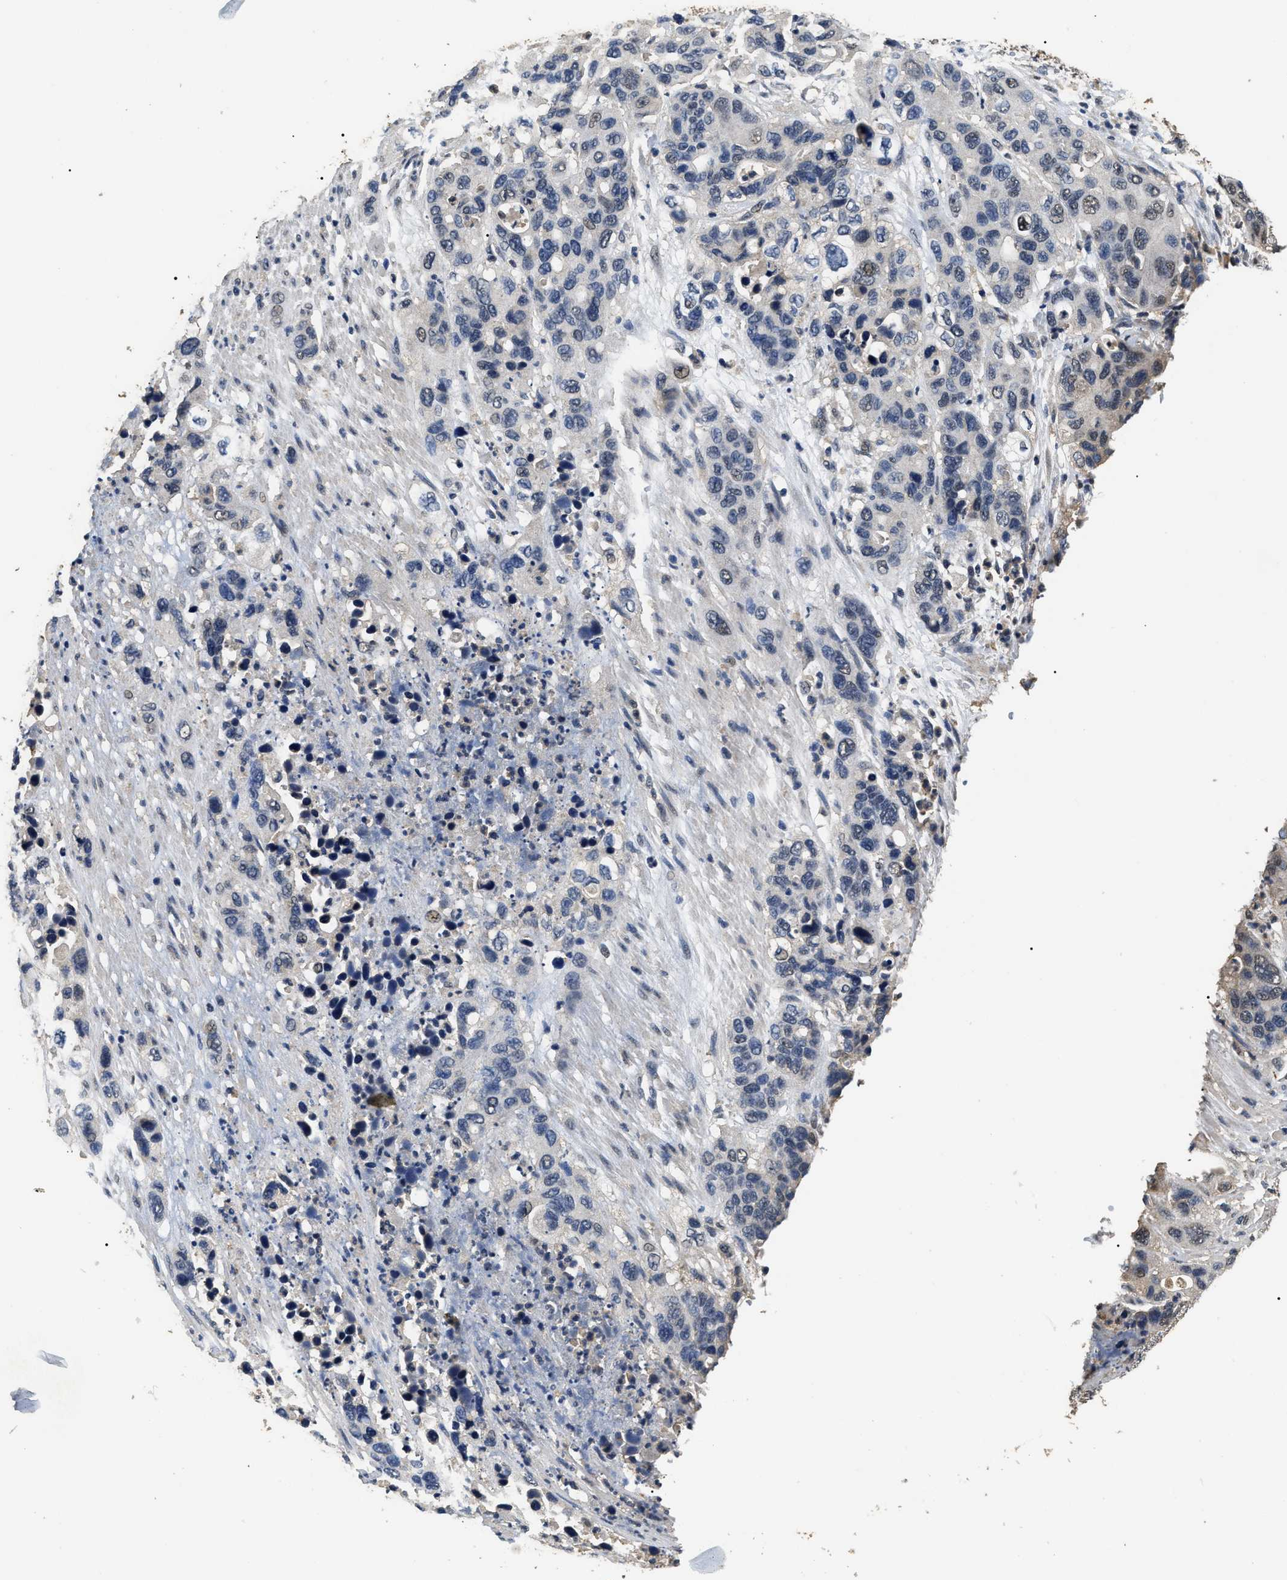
{"staining": {"intensity": "negative", "quantity": "none", "location": "none"}, "tissue": "pancreatic cancer", "cell_type": "Tumor cells", "image_type": "cancer", "snomed": [{"axis": "morphology", "description": "Adenocarcinoma, NOS"}, {"axis": "topography", "description": "Pancreas"}], "caption": "Tumor cells show no significant staining in pancreatic cancer.", "gene": "PSMD8", "patient": {"sex": "female", "age": 71}}